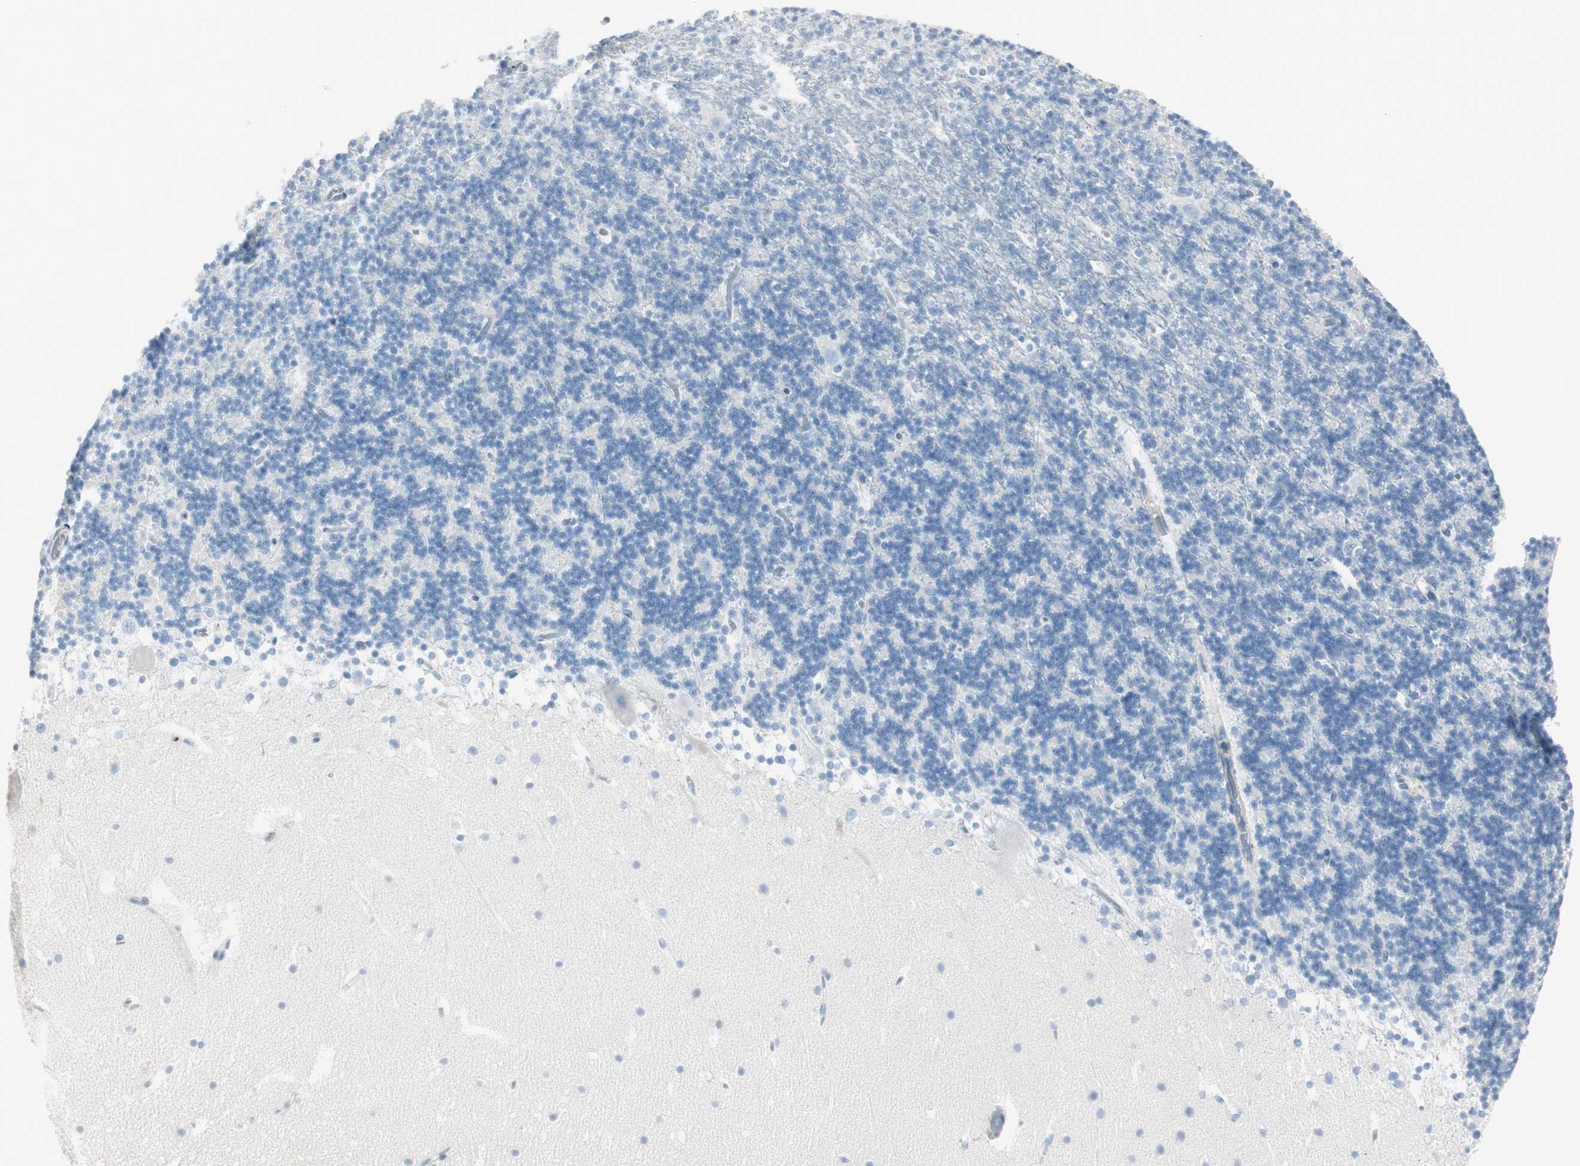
{"staining": {"intensity": "negative", "quantity": "none", "location": "none"}, "tissue": "cerebellum", "cell_type": "Cells in granular layer", "image_type": "normal", "snomed": [{"axis": "morphology", "description": "Normal tissue, NOS"}, {"axis": "topography", "description": "Cerebellum"}], "caption": "IHC micrograph of benign human cerebellum stained for a protein (brown), which shows no staining in cells in granular layer.", "gene": "CDHR5", "patient": {"sex": "male", "age": 45}}